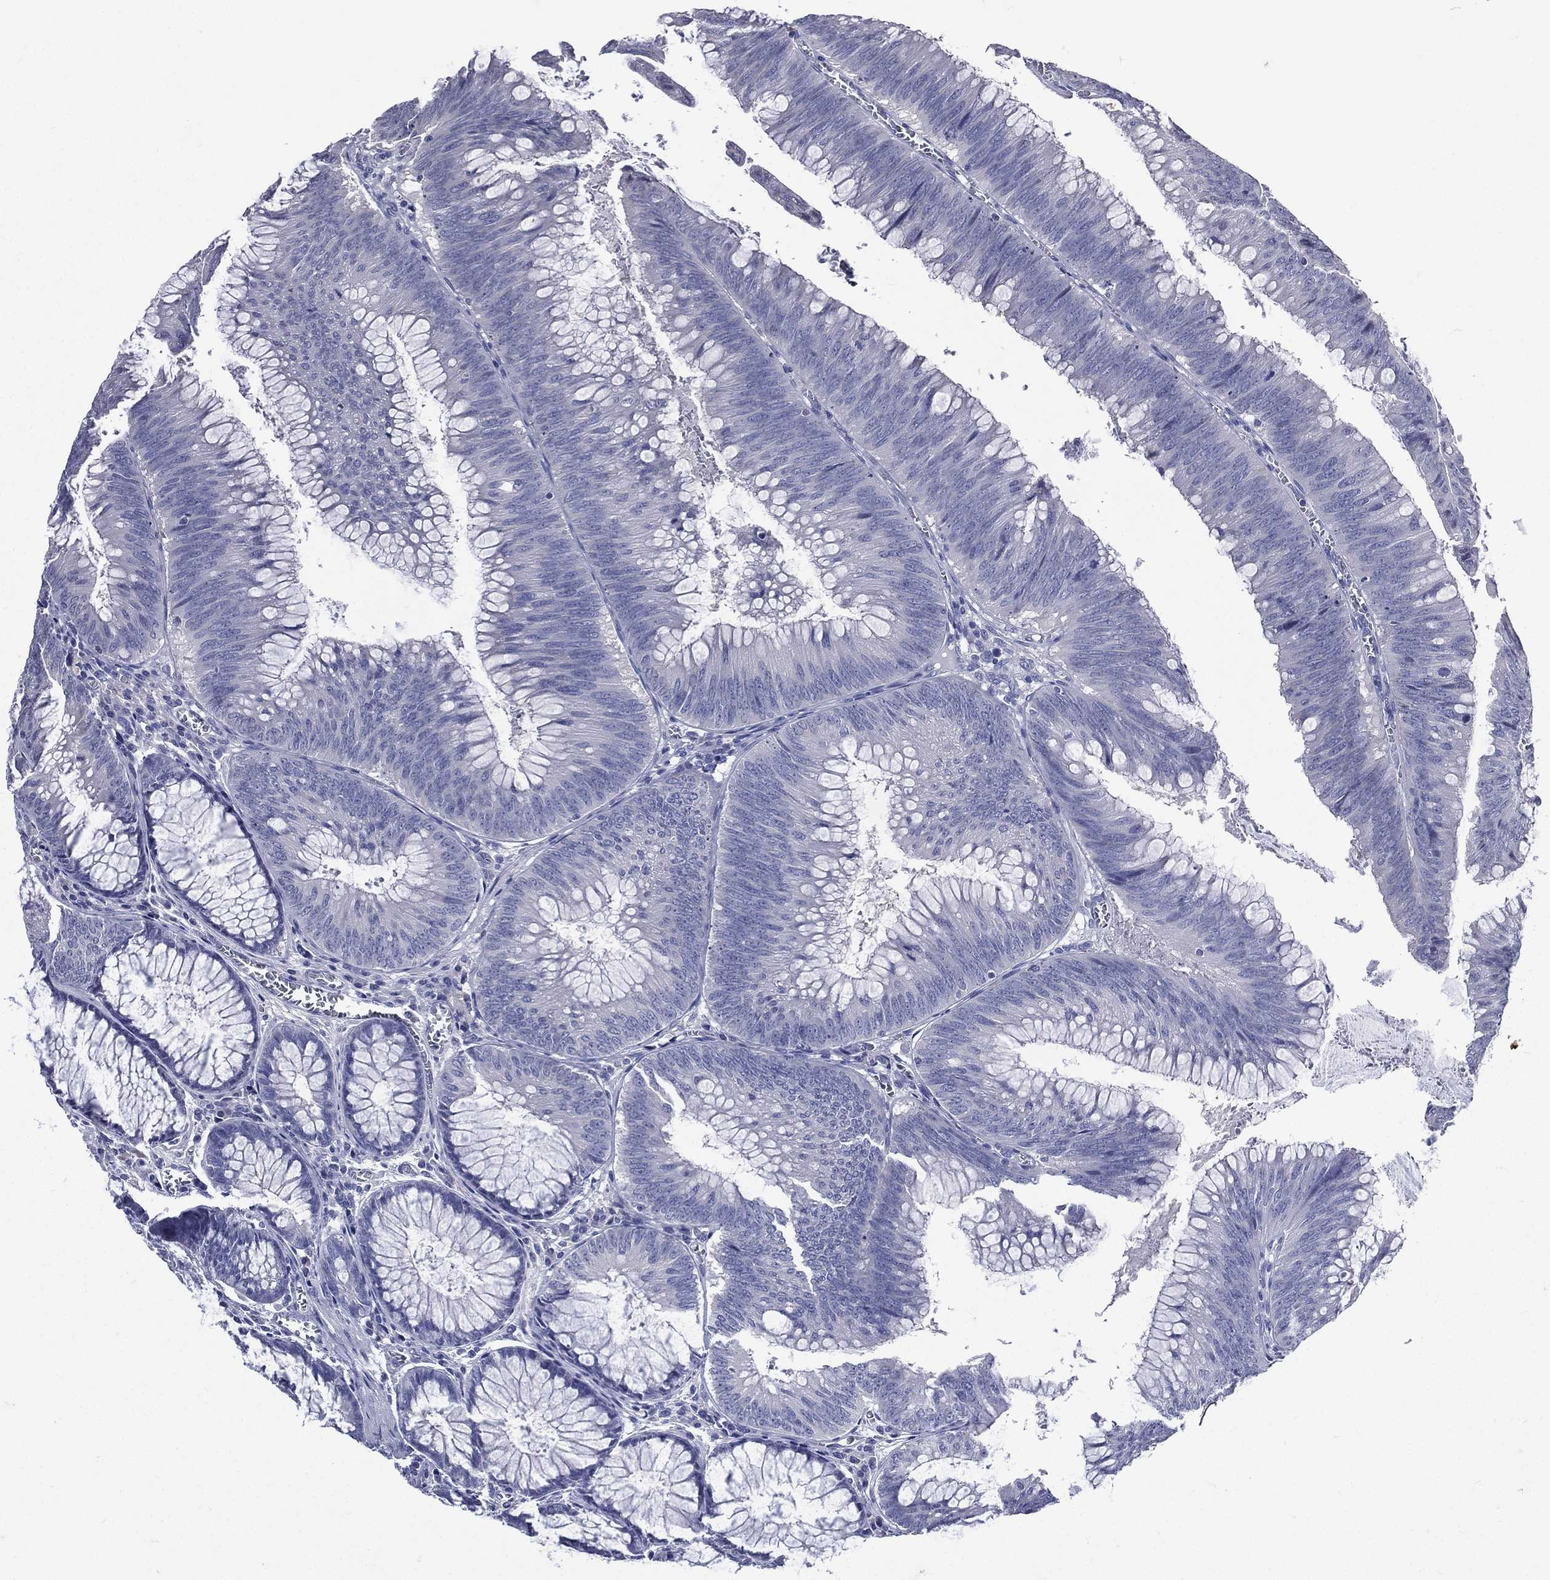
{"staining": {"intensity": "negative", "quantity": "none", "location": "none"}, "tissue": "colorectal cancer", "cell_type": "Tumor cells", "image_type": "cancer", "snomed": [{"axis": "morphology", "description": "Adenocarcinoma, NOS"}, {"axis": "topography", "description": "Rectum"}], "caption": "A photomicrograph of human adenocarcinoma (colorectal) is negative for staining in tumor cells. (Stains: DAB IHC with hematoxylin counter stain, Microscopy: brightfield microscopy at high magnification).", "gene": "TGM1", "patient": {"sex": "female", "age": 72}}